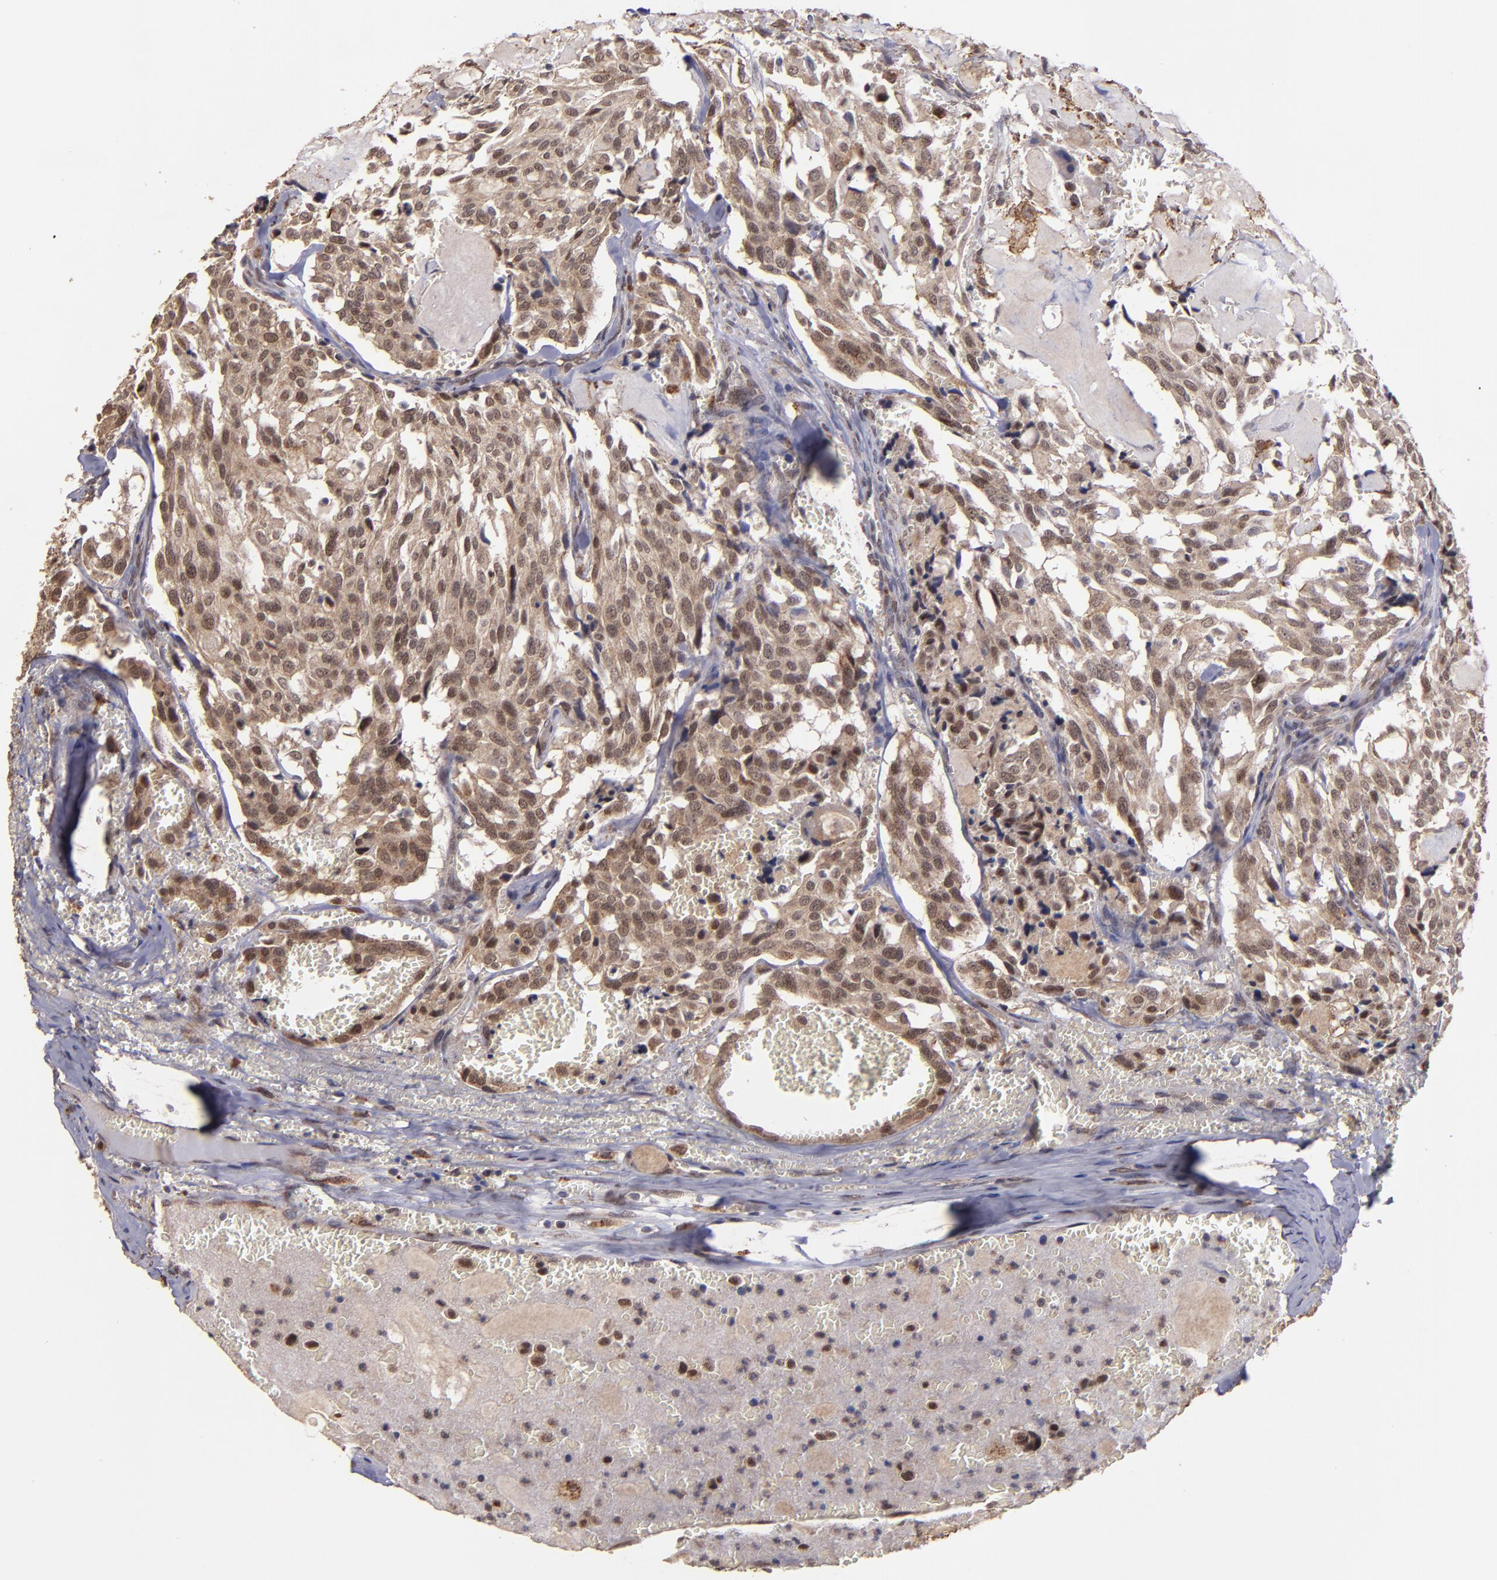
{"staining": {"intensity": "moderate", "quantity": ">75%", "location": "cytoplasmic/membranous,nuclear"}, "tissue": "thyroid cancer", "cell_type": "Tumor cells", "image_type": "cancer", "snomed": [{"axis": "morphology", "description": "Carcinoma, NOS"}, {"axis": "morphology", "description": "Carcinoid, malignant, NOS"}, {"axis": "topography", "description": "Thyroid gland"}], "caption": "Immunohistochemistry of thyroid cancer exhibits medium levels of moderate cytoplasmic/membranous and nuclear expression in approximately >75% of tumor cells. (DAB (3,3'-diaminobenzidine) IHC with brightfield microscopy, high magnification).", "gene": "SIPA1L1", "patient": {"sex": "male", "age": 33}}